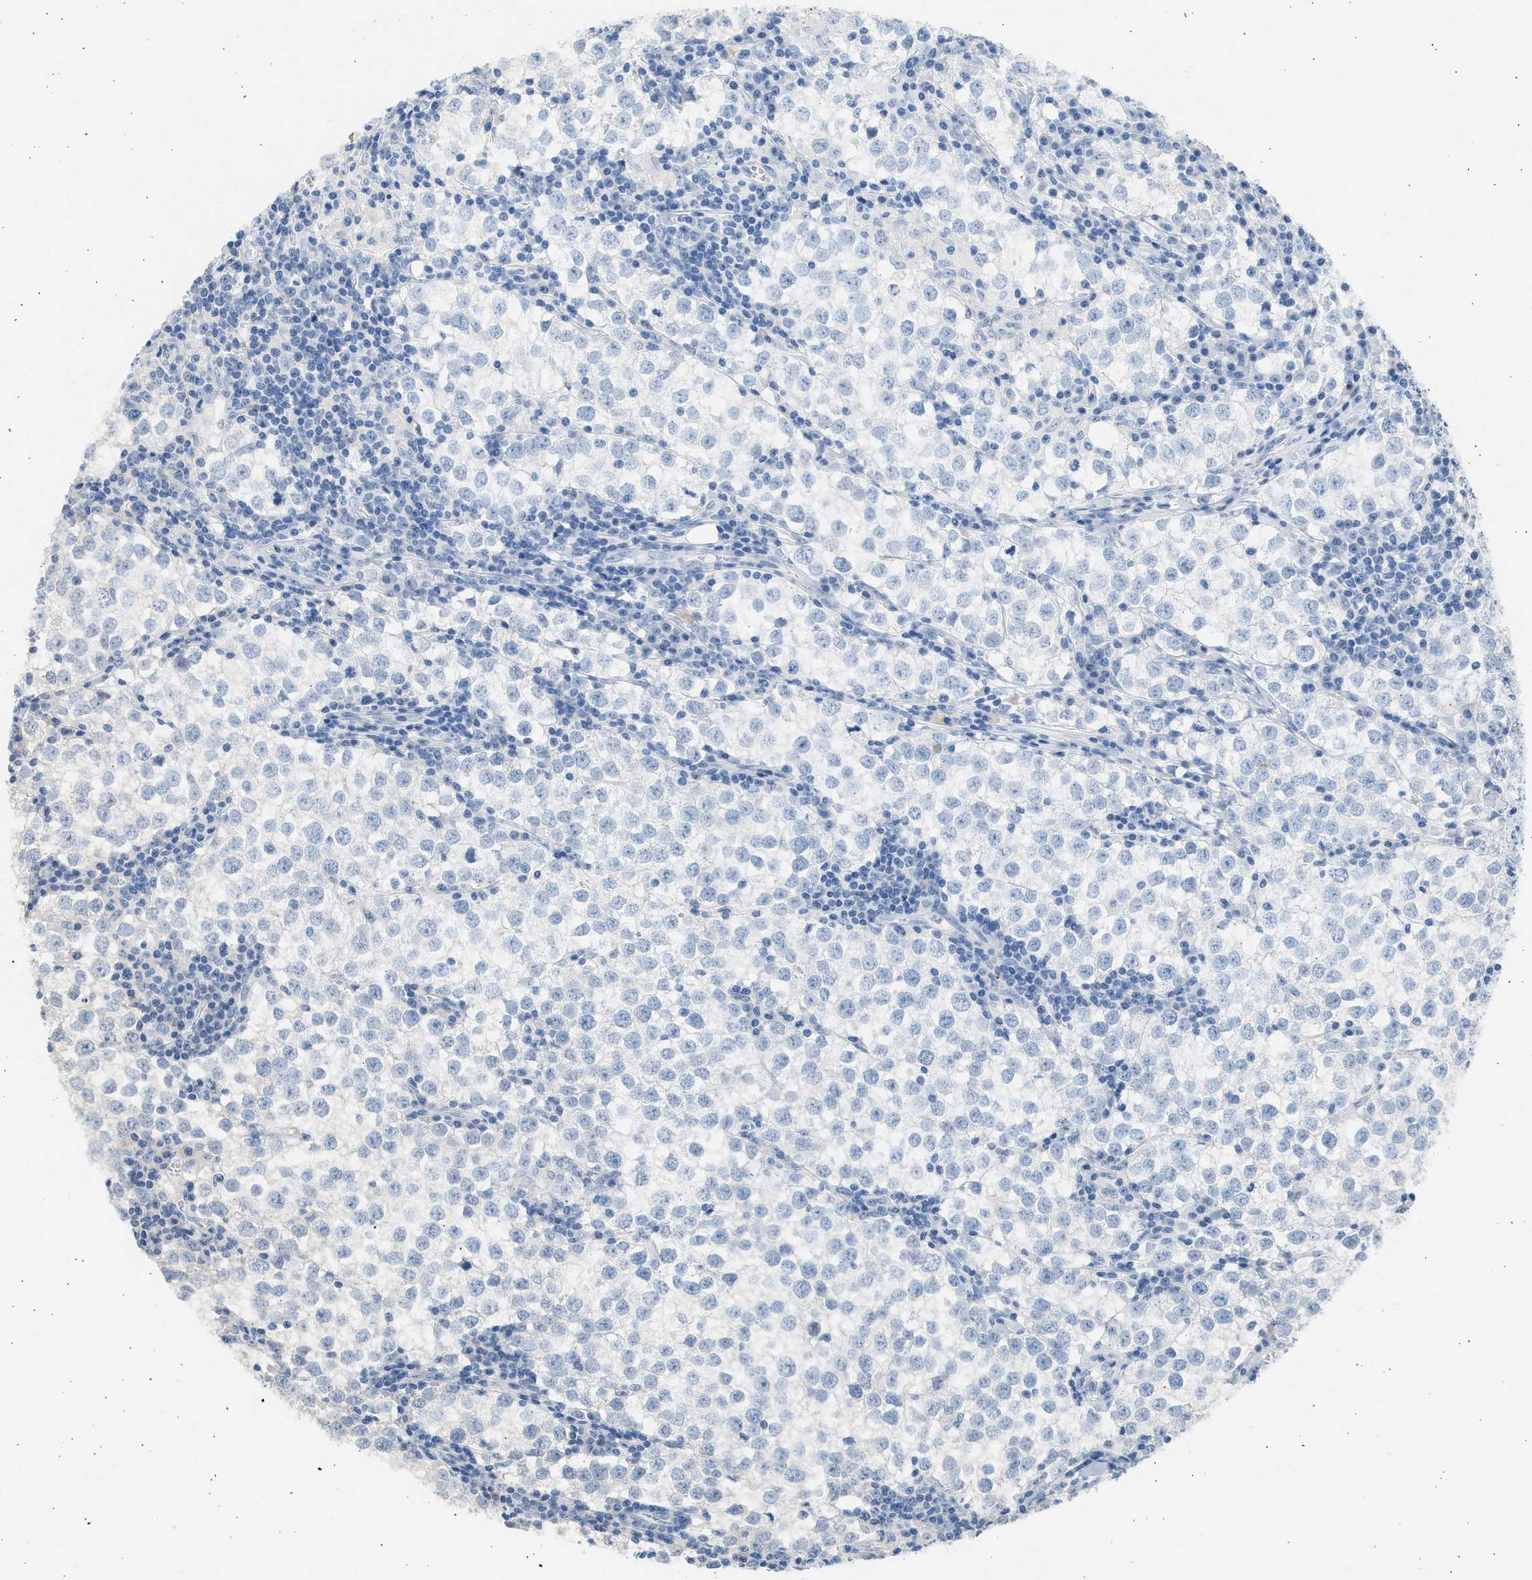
{"staining": {"intensity": "negative", "quantity": "none", "location": "none"}, "tissue": "testis cancer", "cell_type": "Tumor cells", "image_type": "cancer", "snomed": [{"axis": "morphology", "description": "Seminoma, NOS"}, {"axis": "morphology", "description": "Carcinoma, Embryonal, NOS"}, {"axis": "topography", "description": "Testis"}], "caption": "Protein analysis of testis seminoma displays no significant staining in tumor cells.", "gene": "SULT2A1", "patient": {"sex": "male", "age": 36}}